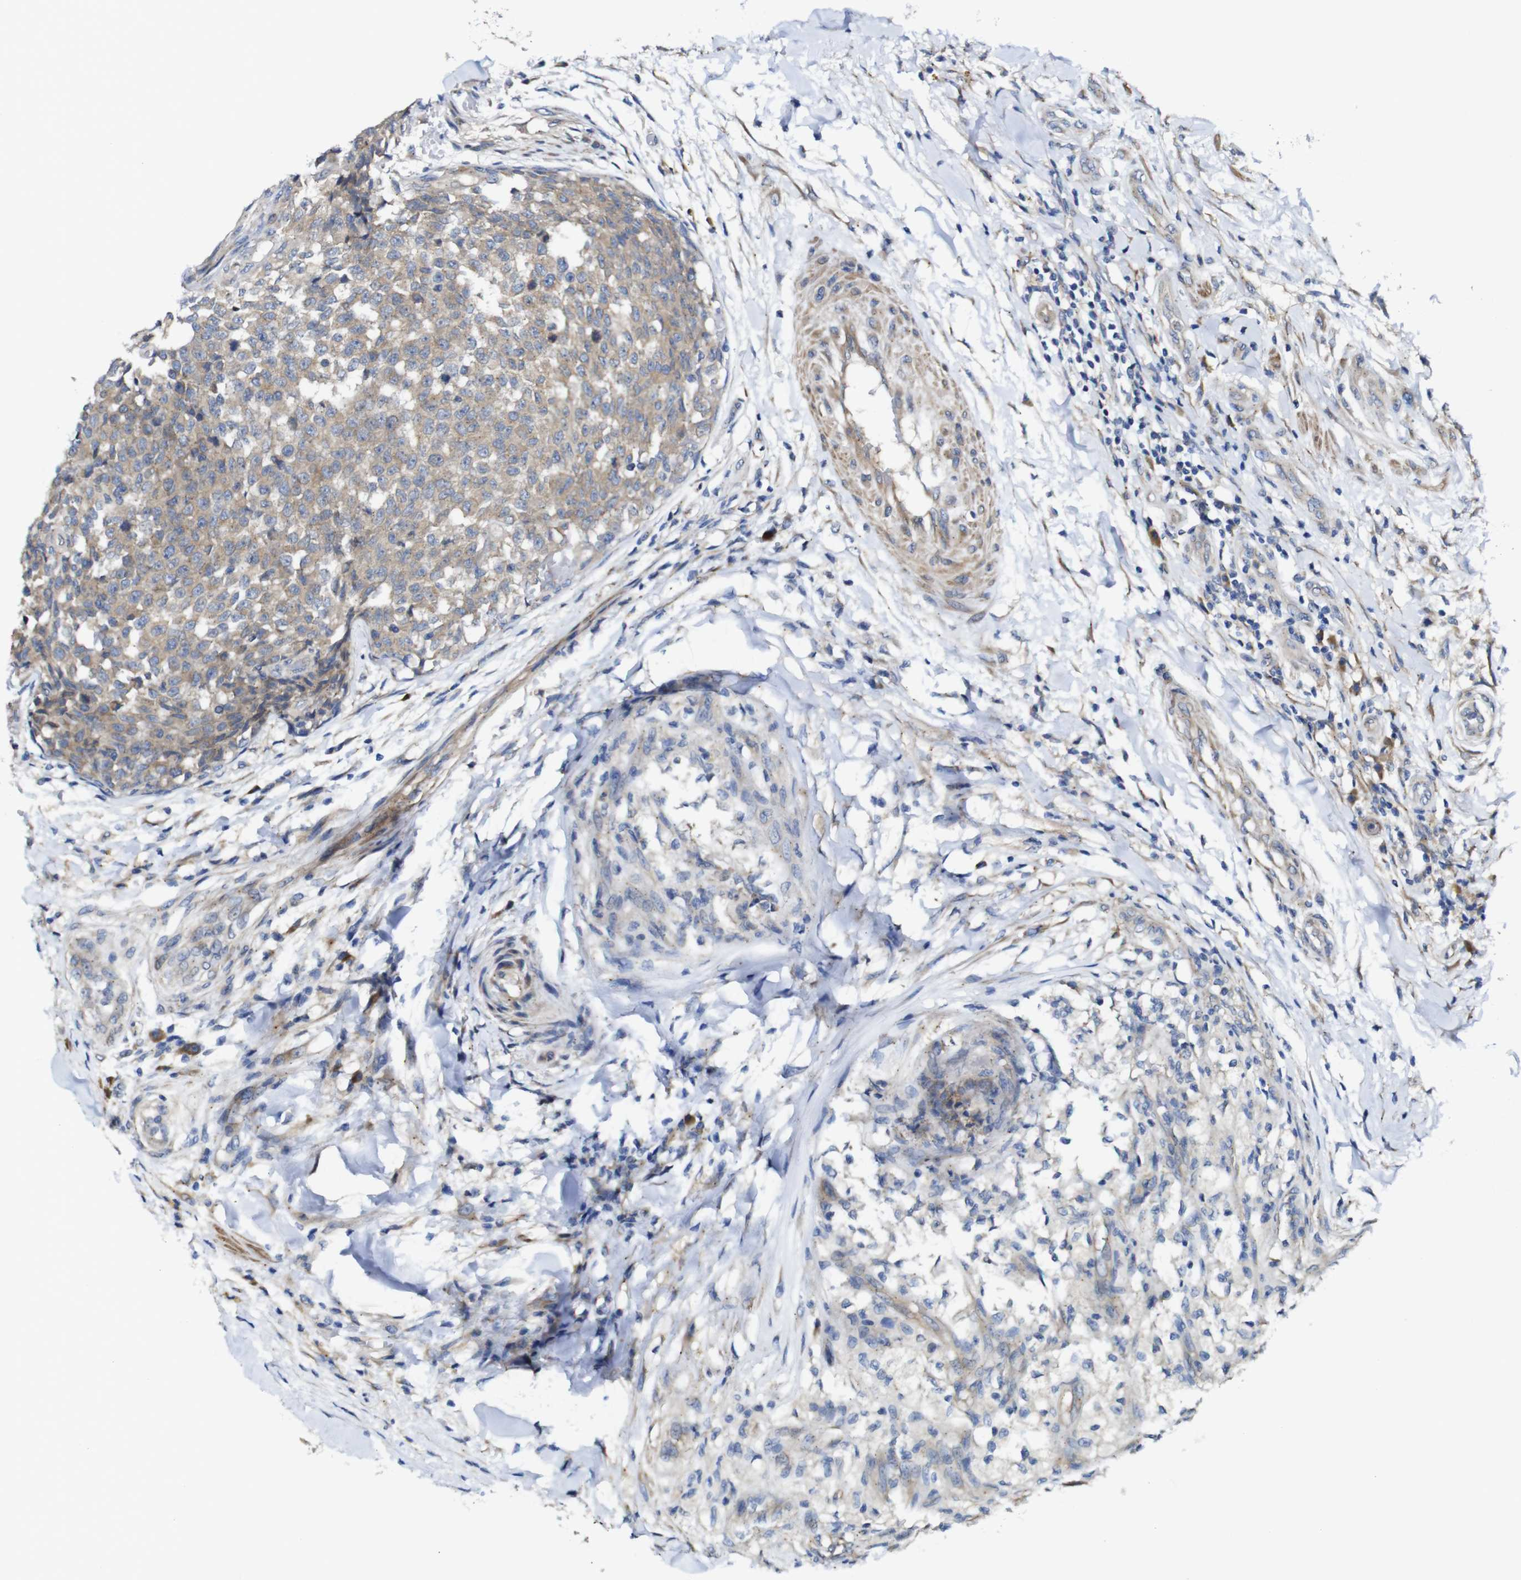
{"staining": {"intensity": "weak", "quantity": ">75%", "location": "cytoplasmic/membranous"}, "tissue": "testis cancer", "cell_type": "Tumor cells", "image_type": "cancer", "snomed": [{"axis": "morphology", "description": "Seminoma, NOS"}, {"axis": "topography", "description": "Testis"}], "caption": "Protein staining of testis cancer (seminoma) tissue reveals weak cytoplasmic/membranous expression in about >75% of tumor cells.", "gene": "DDRGK1", "patient": {"sex": "male", "age": 59}}